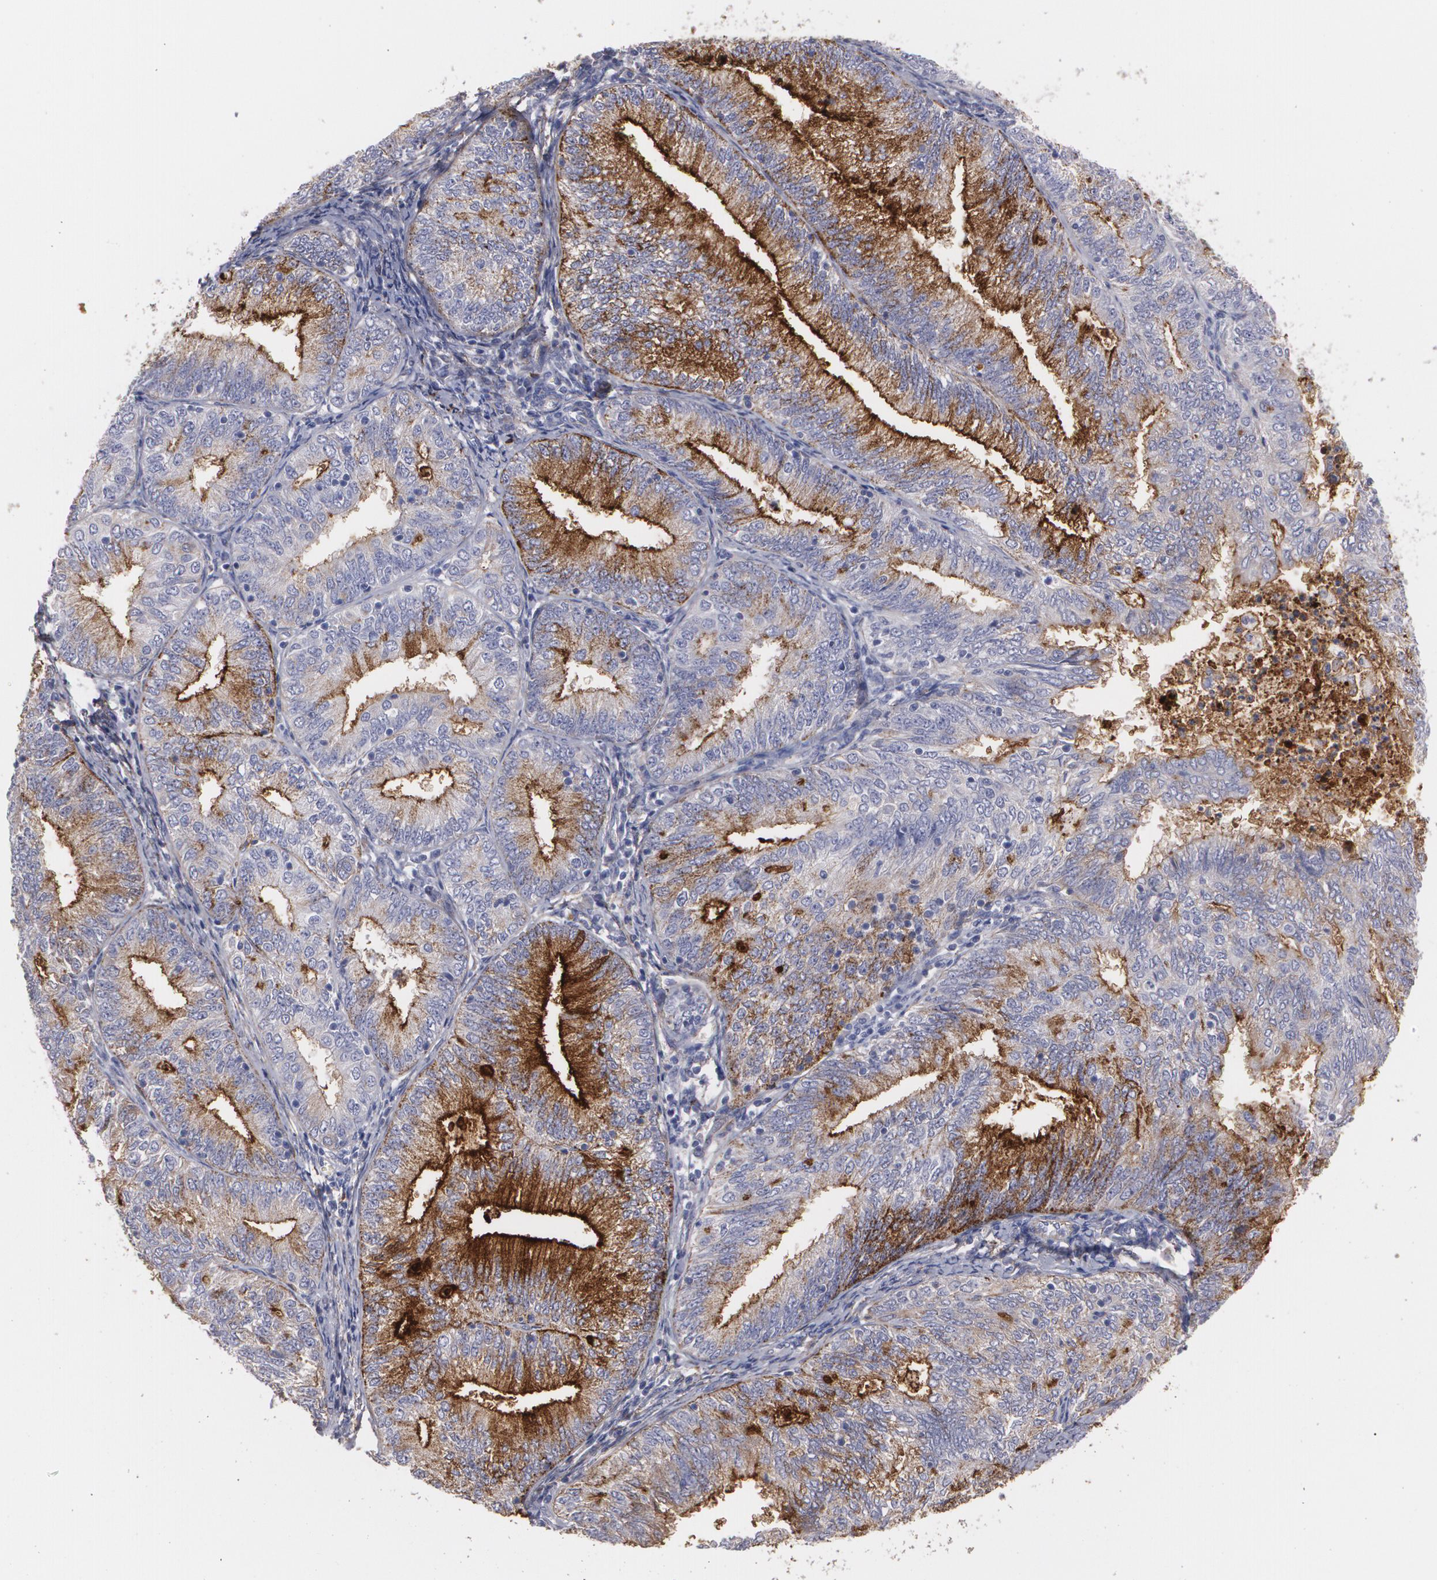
{"staining": {"intensity": "negative", "quantity": "none", "location": "none"}, "tissue": "endometrial cancer", "cell_type": "Tumor cells", "image_type": "cancer", "snomed": [{"axis": "morphology", "description": "Adenocarcinoma, NOS"}, {"axis": "topography", "description": "Endometrium"}], "caption": "Immunohistochemistry (IHC) histopathology image of neoplastic tissue: human endometrial adenocarcinoma stained with DAB (3,3'-diaminobenzidine) shows no significant protein expression in tumor cells.", "gene": "FBLN1", "patient": {"sex": "female", "age": 69}}